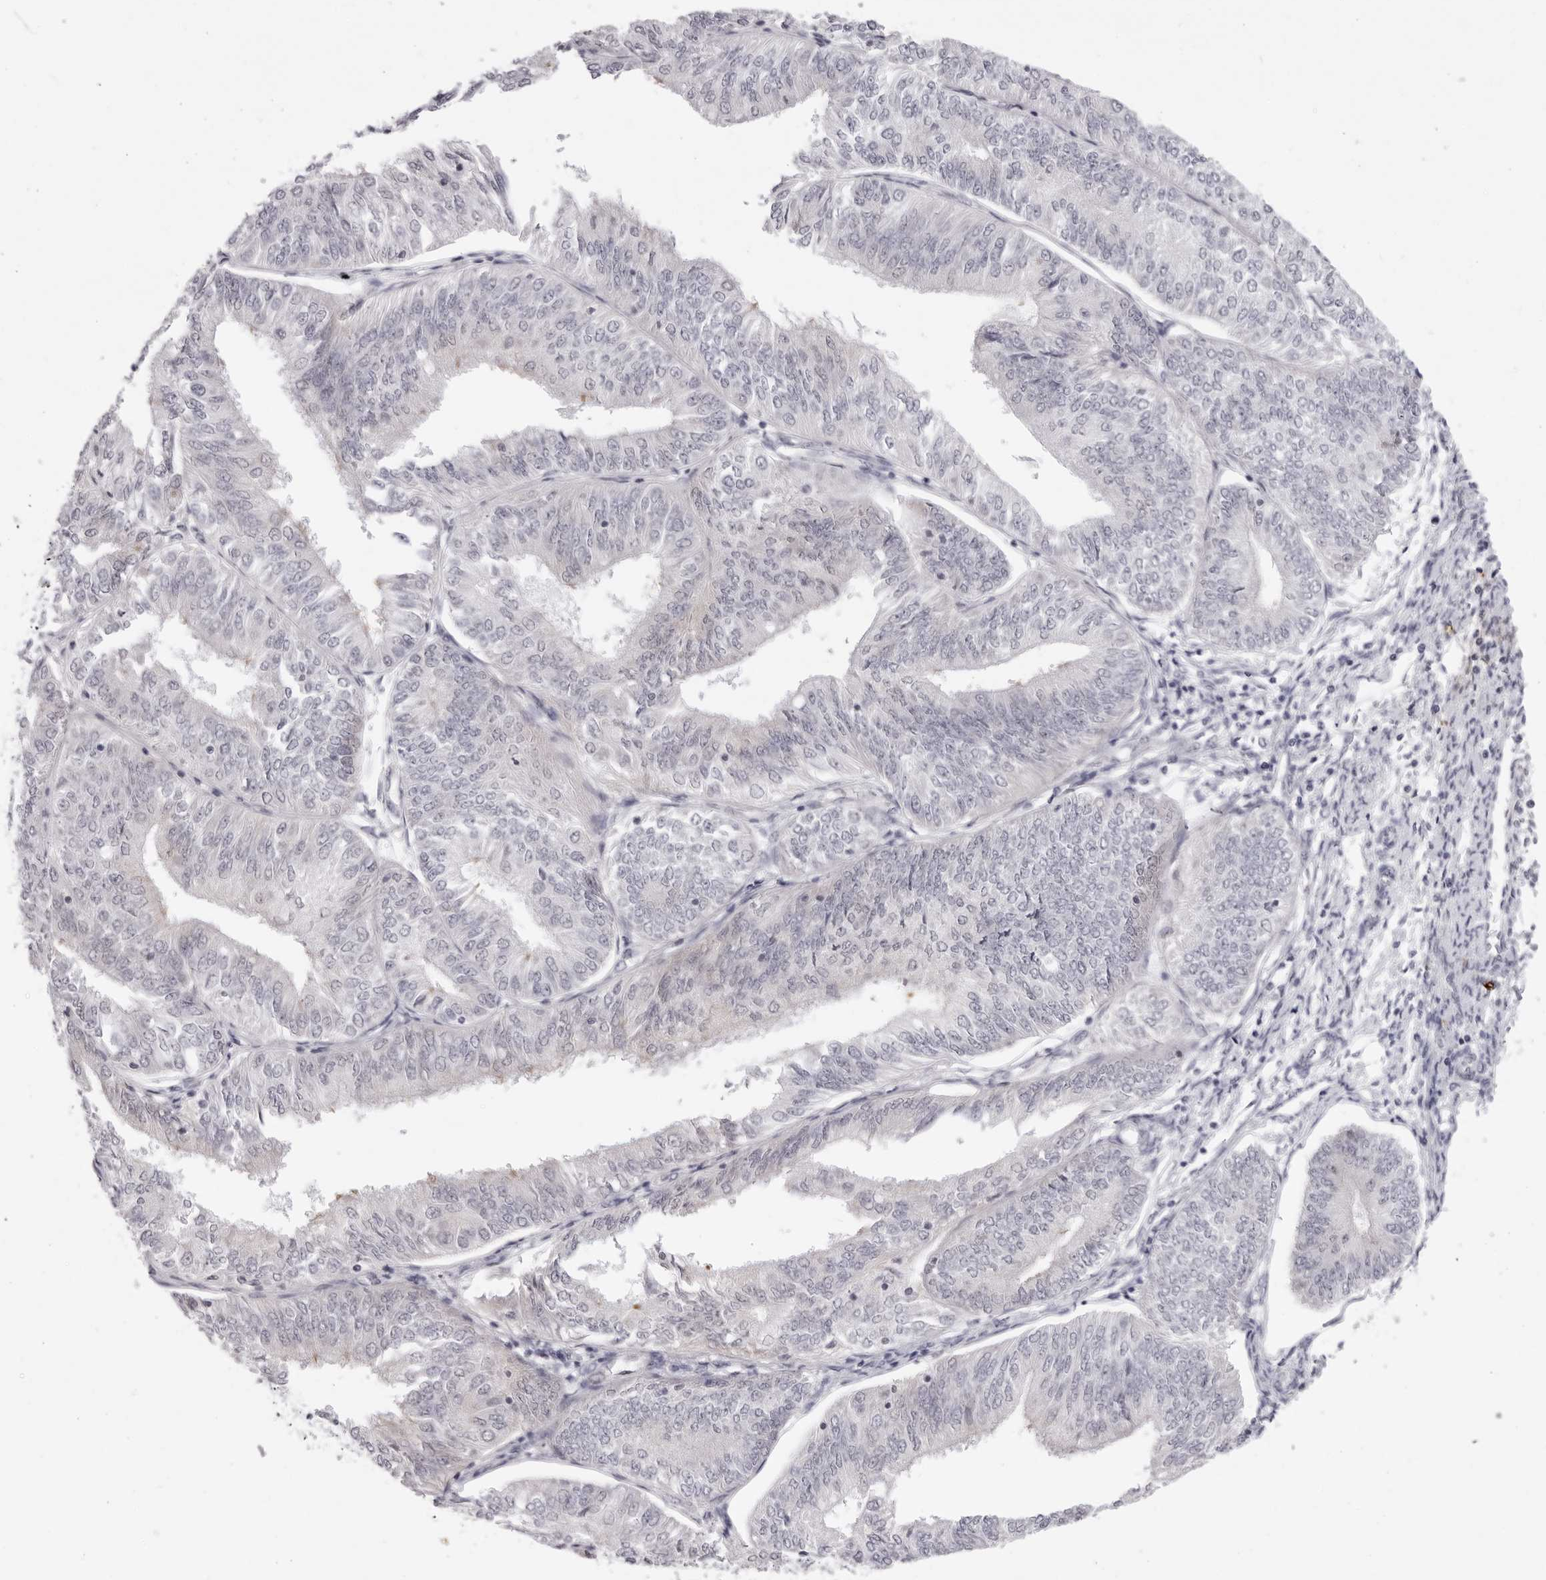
{"staining": {"intensity": "negative", "quantity": "none", "location": "none"}, "tissue": "endometrial cancer", "cell_type": "Tumor cells", "image_type": "cancer", "snomed": [{"axis": "morphology", "description": "Adenocarcinoma, NOS"}, {"axis": "topography", "description": "Endometrium"}], "caption": "The image exhibits no staining of tumor cells in endometrial cancer (adenocarcinoma).", "gene": "SUGCT", "patient": {"sex": "female", "age": 58}}